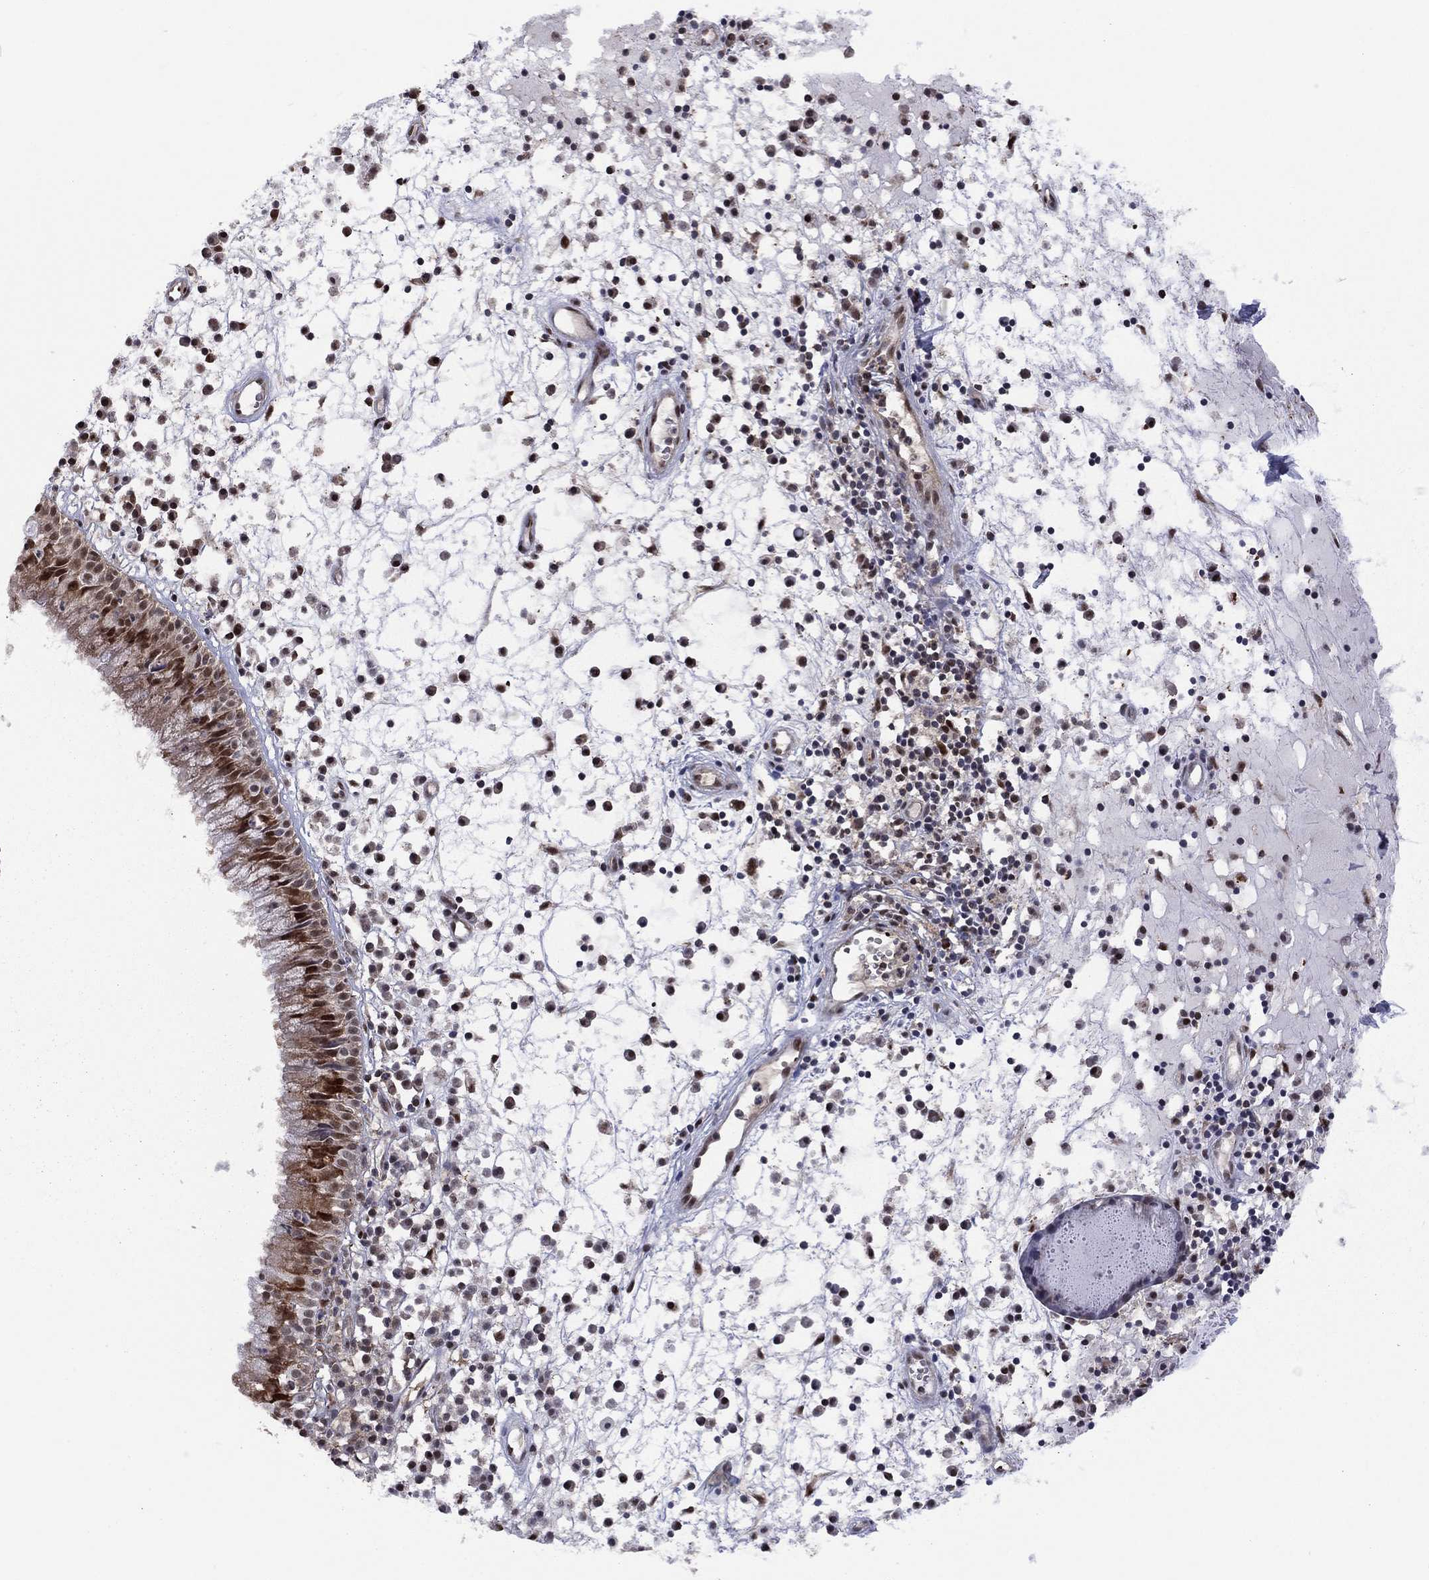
{"staining": {"intensity": "moderate", "quantity": "25%-75%", "location": "cytoplasmic/membranous,nuclear"}, "tissue": "nasopharynx", "cell_type": "Respiratory epithelial cells", "image_type": "normal", "snomed": [{"axis": "morphology", "description": "Normal tissue, NOS"}, {"axis": "topography", "description": "Nasopharynx"}], "caption": "A histopathology image of nasopharynx stained for a protein displays moderate cytoplasmic/membranous,nuclear brown staining in respiratory epithelial cells.", "gene": "PSMD2", "patient": {"sex": "female", "age": 77}}